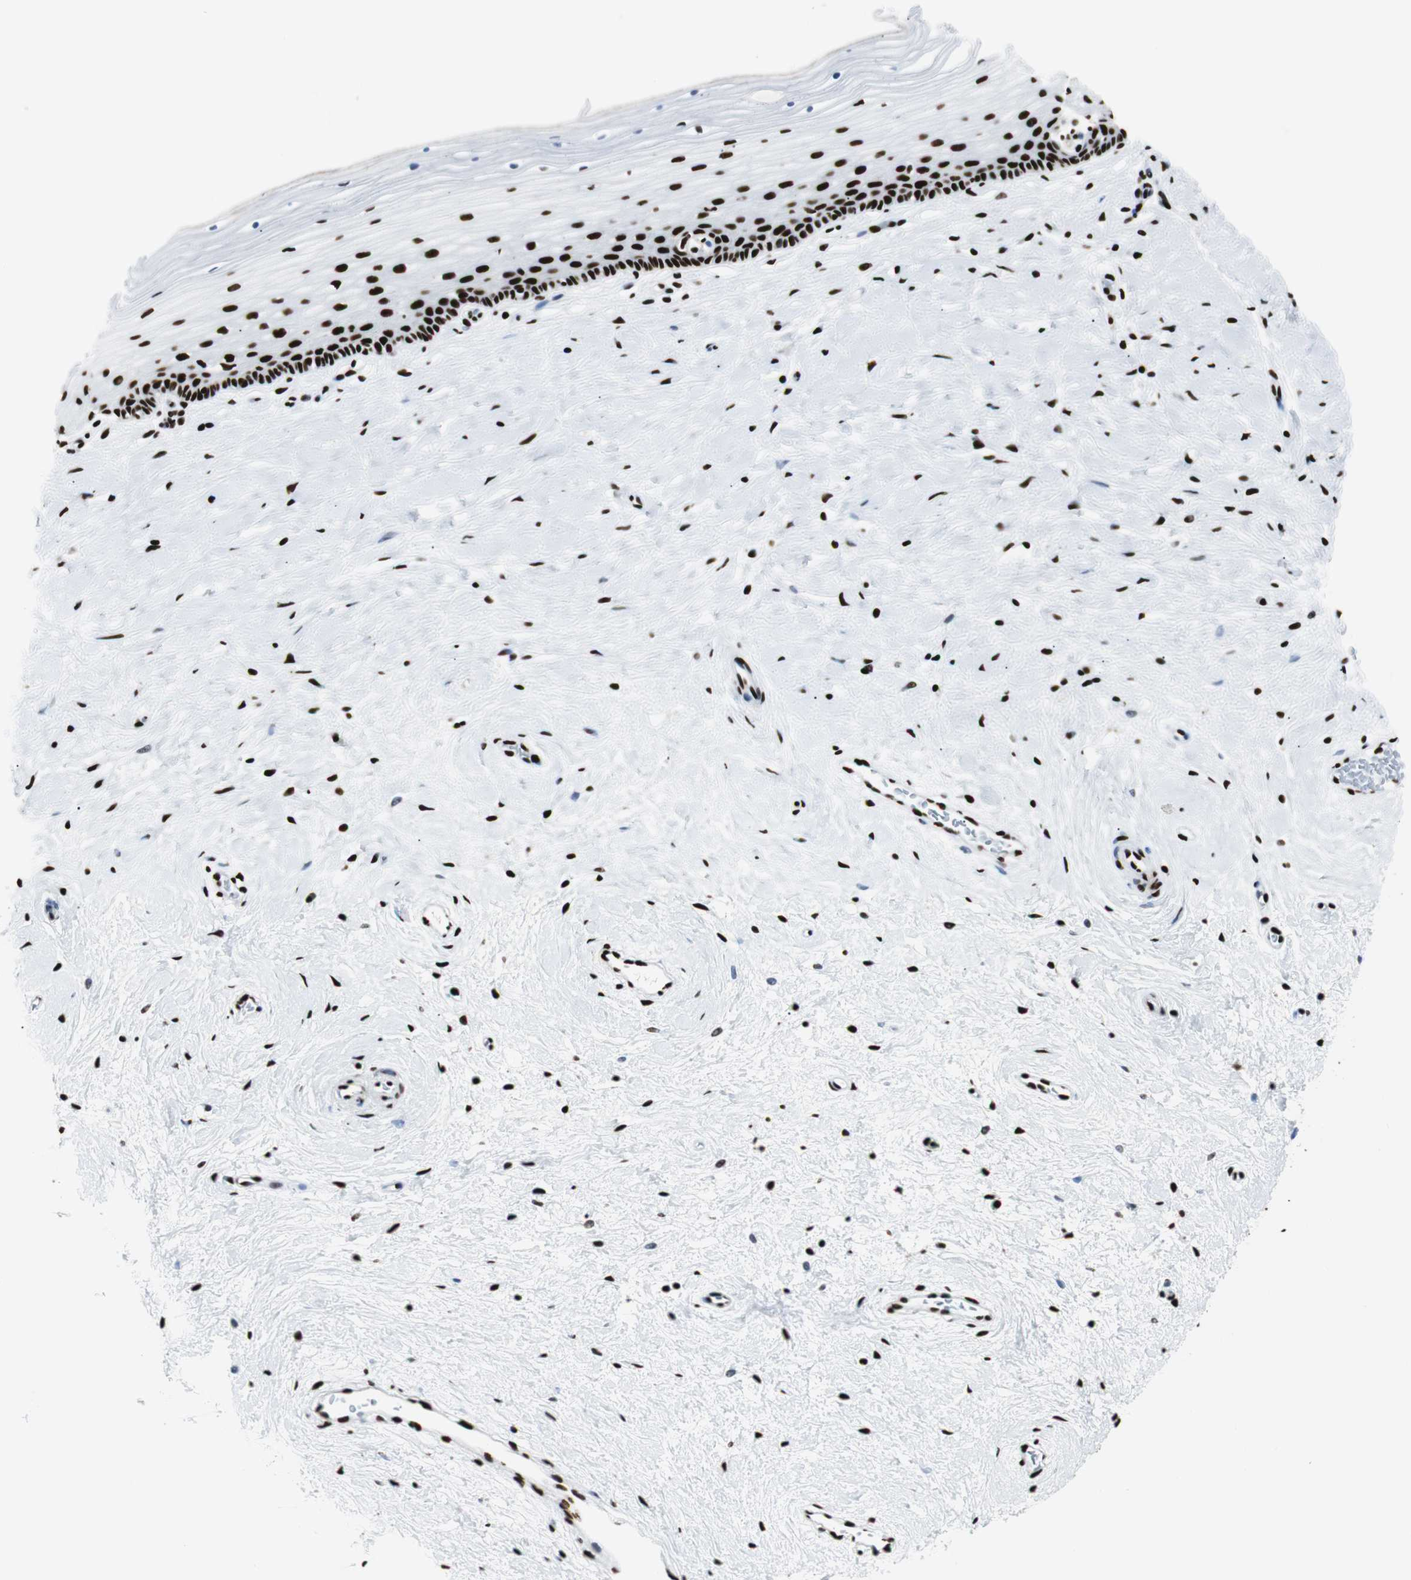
{"staining": {"intensity": "strong", "quantity": ">75%", "location": "nuclear"}, "tissue": "cervix", "cell_type": "Glandular cells", "image_type": "normal", "snomed": [{"axis": "morphology", "description": "Normal tissue, NOS"}, {"axis": "topography", "description": "Cervix"}], "caption": "Cervix stained with a brown dye demonstrates strong nuclear positive expression in about >75% of glandular cells.", "gene": "NCL", "patient": {"sex": "female", "age": 39}}